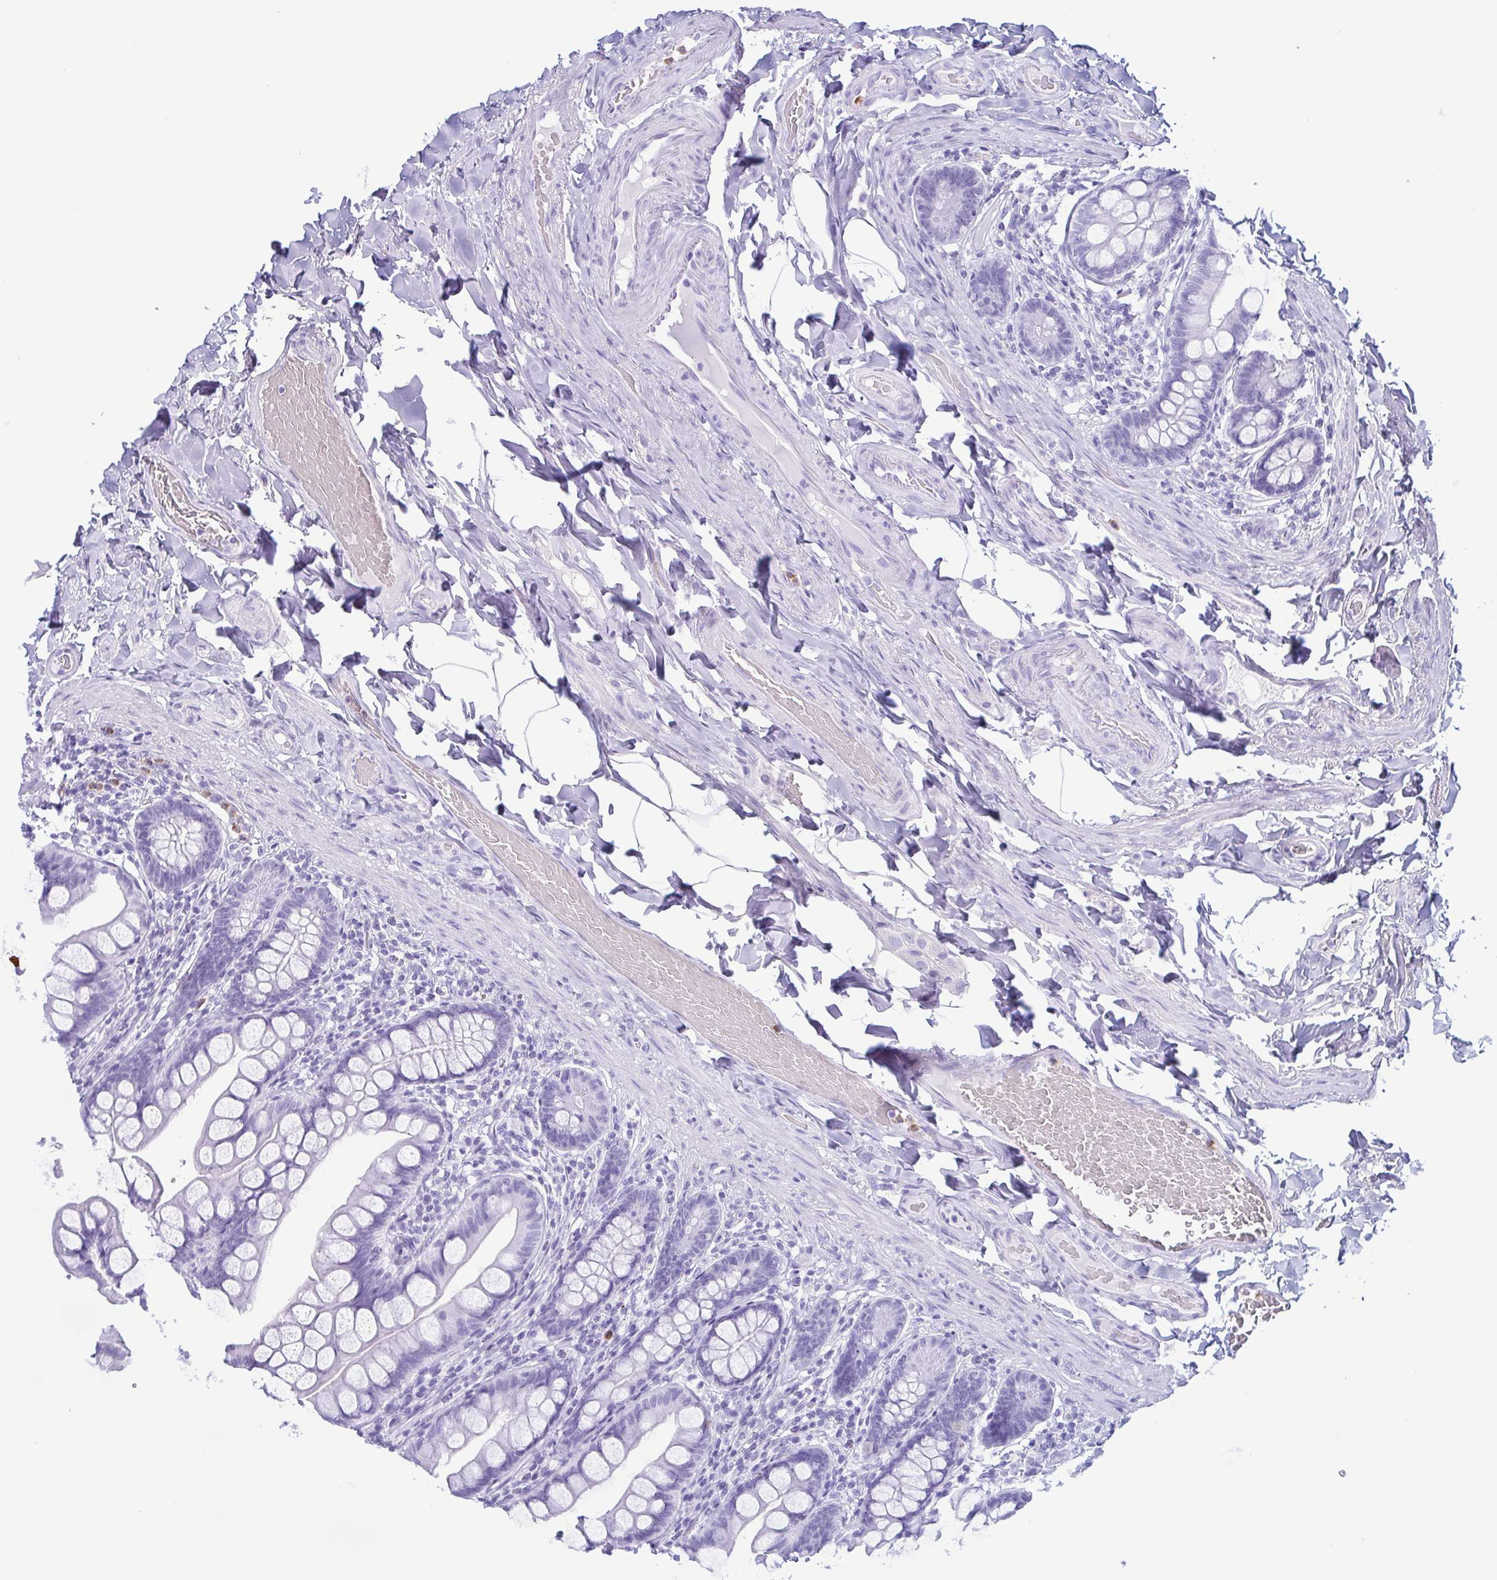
{"staining": {"intensity": "negative", "quantity": "none", "location": "none"}, "tissue": "small intestine", "cell_type": "Glandular cells", "image_type": "normal", "snomed": [{"axis": "morphology", "description": "Normal tissue, NOS"}, {"axis": "topography", "description": "Small intestine"}], "caption": "This photomicrograph is of normal small intestine stained with immunohistochemistry to label a protein in brown with the nuclei are counter-stained blue. There is no expression in glandular cells. Brightfield microscopy of immunohistochemistry (IHC) stained with DAB (brown) and hematoxylin (blue), captured at high magnification.", "gene": "LTF", "patient": {"sex": "male", "age": 70}}